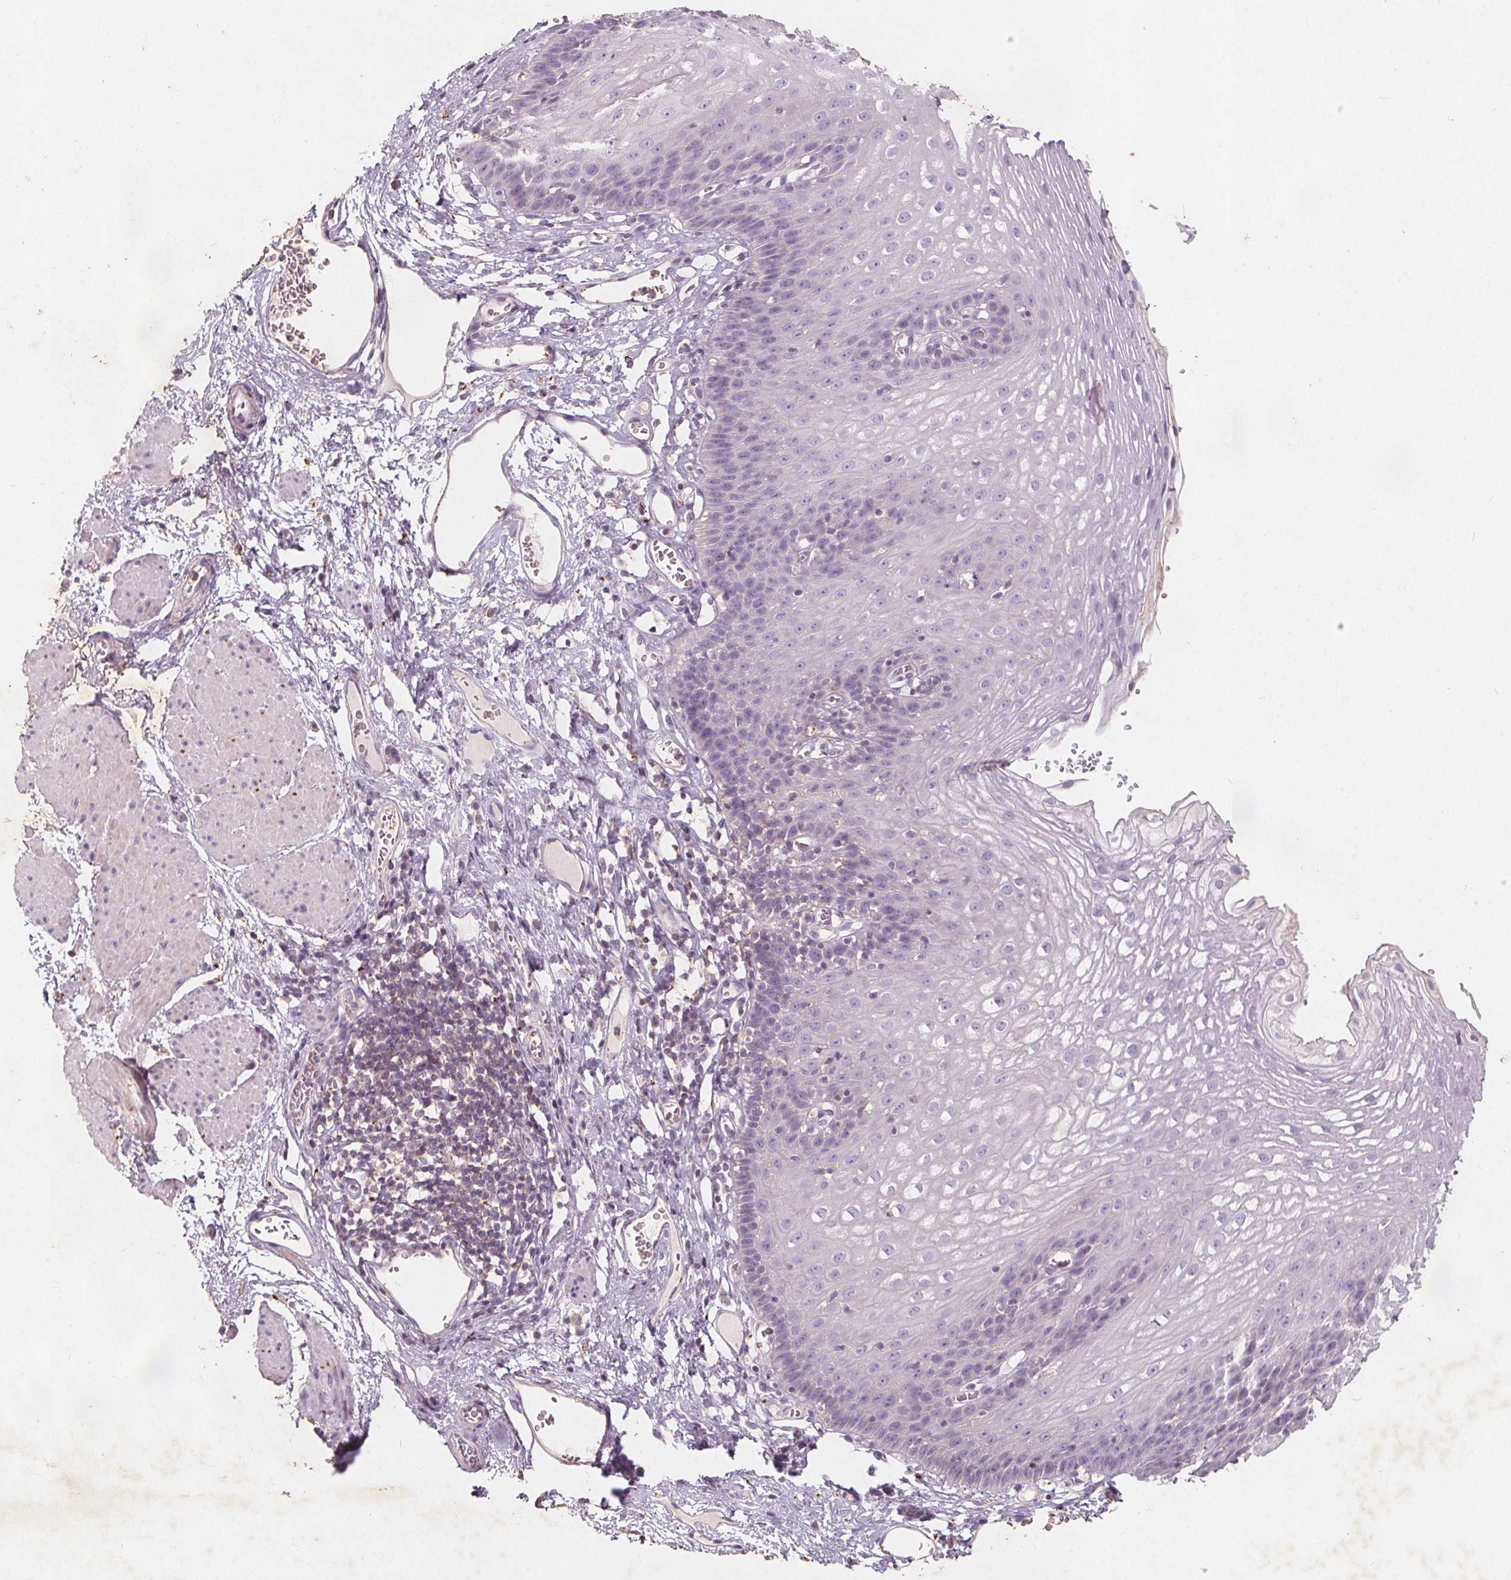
{"staining": {"intensity": "negative", "quantity": "none", "location": "none"}, "tissue": "esophagus", "cell_type": "Squamous epithelial cells", "image_type": "normal", "snomed": [{"axis": "morphology", "description": "Normal tissue, NOS"}, {"axis": "topography", "description": "Esophagus"}], "caption": "High power microscopy histopathology image of an immunohistochemistry histopathology image of benign esophagus, revealing no significant staining in squamous epithelial cells.", "gene": "C19orf84", "patient": {"sex": "male", "age": 72}}